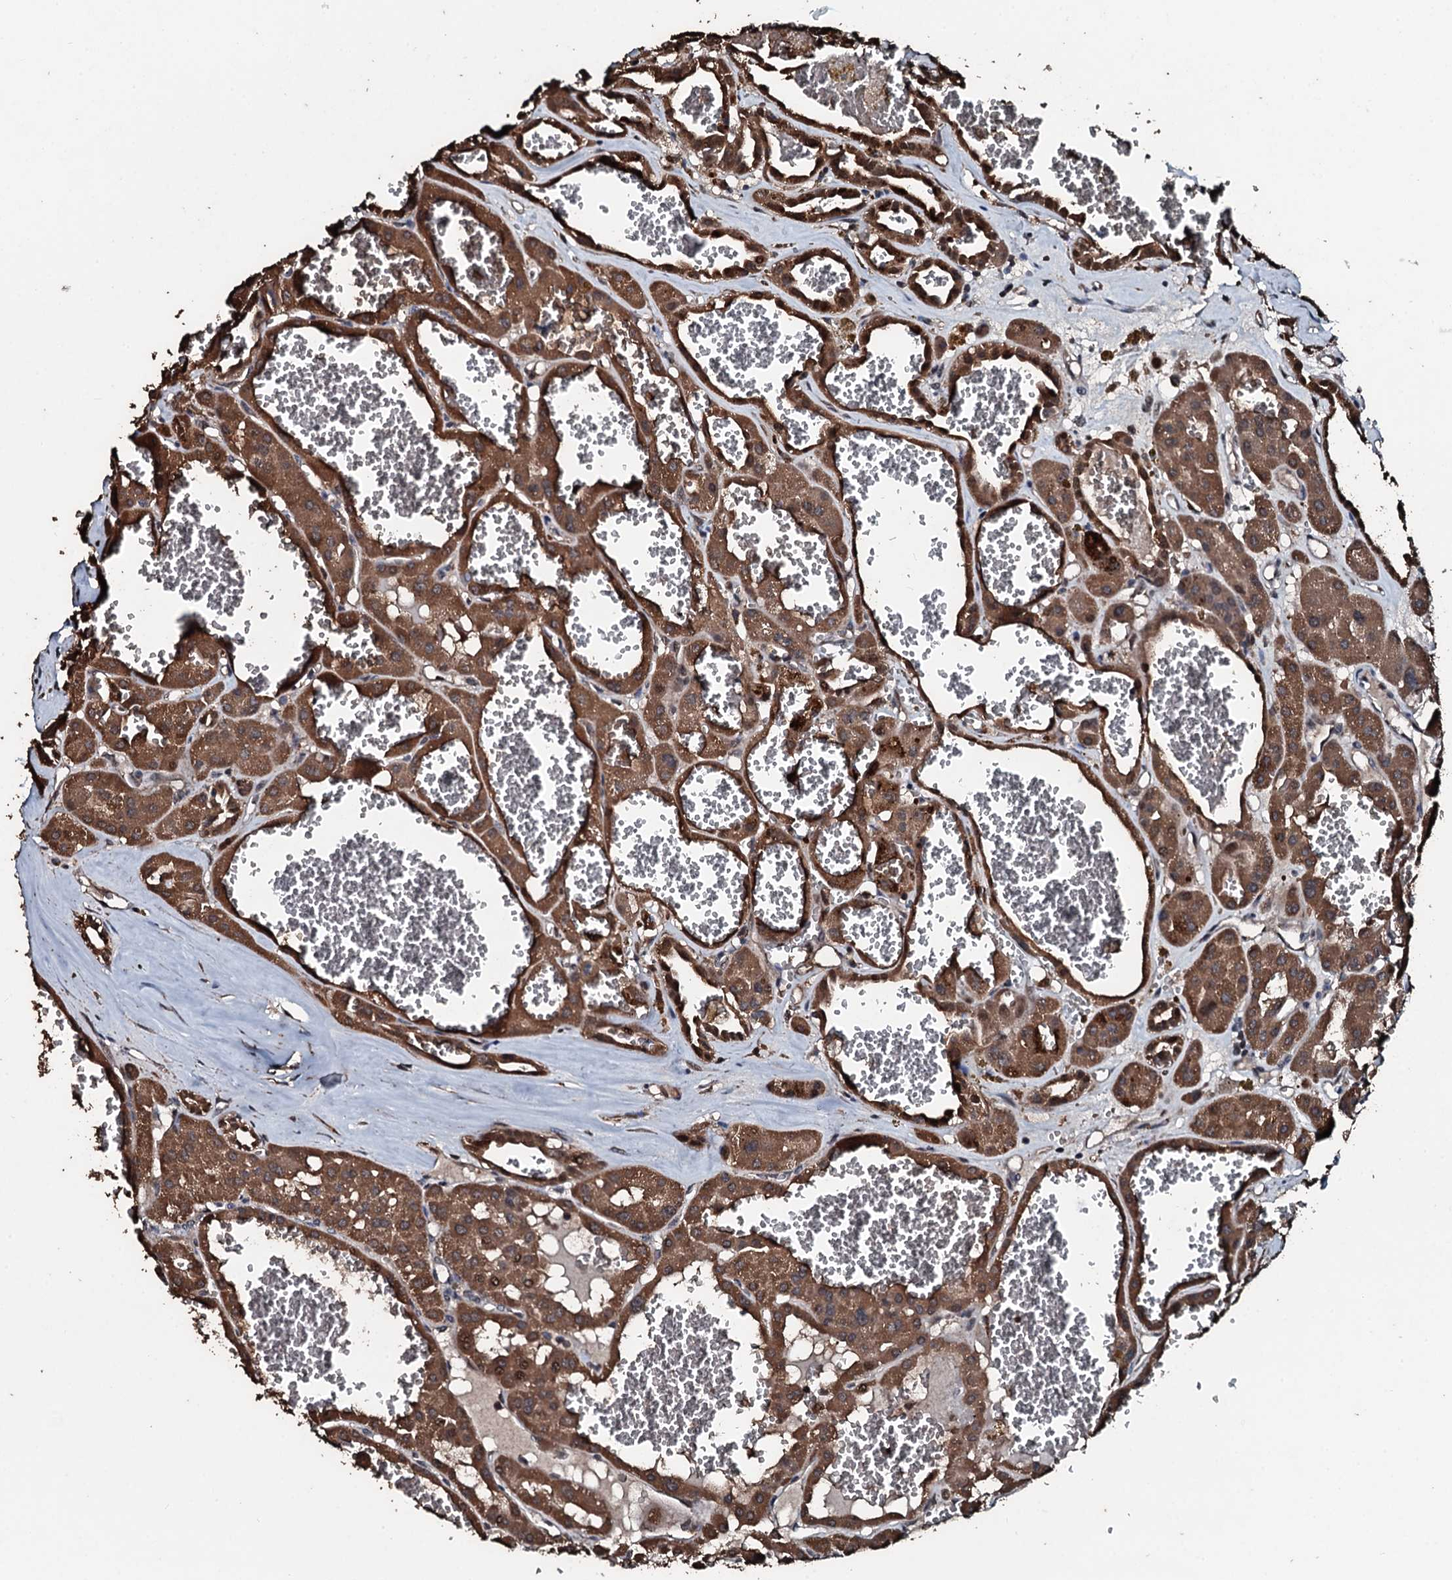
{"staining": {"intensity": "moderate", "quantity": ">75%", "location": "cytoplasmic/membranous"}, "tissue": "renal cancer", "cell_type": "Tumor cells", "image_type": "cancer", "snomed": [{"axis": "morphology", "description": "Carcinoma, NOS"}, {"axis": "topography", "description": "Kidney"}], "caption": "Immunohistochemistry of human carcinoma (renal) exhibits medium levels of moderate cytoplasmic/membranous staining in about >75% of tumor cells. (DAB IHC, brown staining for protein, blue staining for nuclei).", "gene": "FAAP24", "patient": {"sex": "female", "age": 75}}